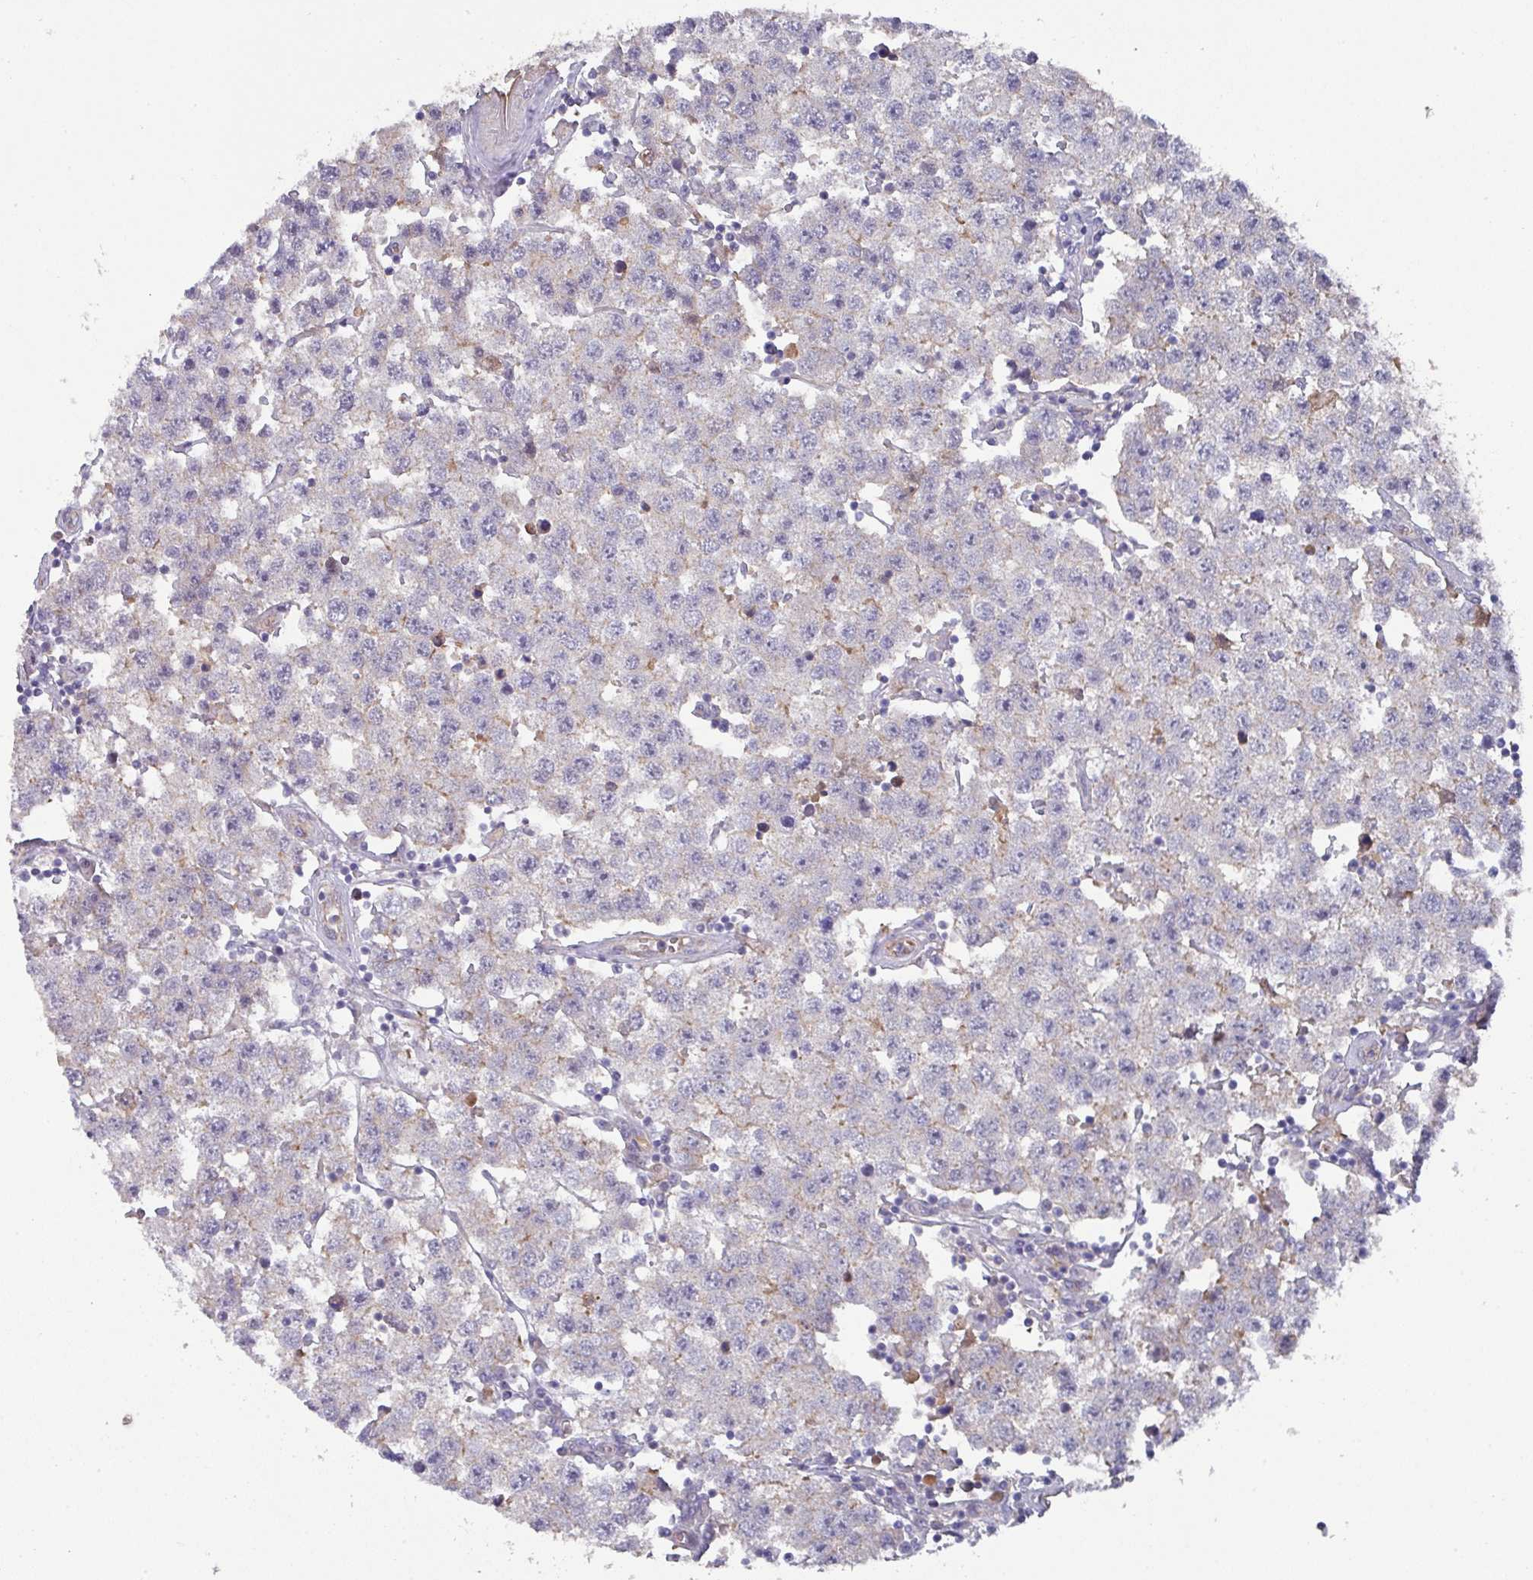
{"staining": {"intensity": "negative", "quantity": "none", "location": "none"}, "tissue": "testis cancer", "cell_type": "Tumor cells", "image_type": "cancer", "snomed": [{"axis": "morphology", "description": "Seminoma, NOS"}, {"axis": "topography", "description": "Testis"}], "caption": "The image exhibits no significant positivity in tumor cells of testis cancer.", "gene": "PRR5", "patient": {"sex": "male", "age": 34}}